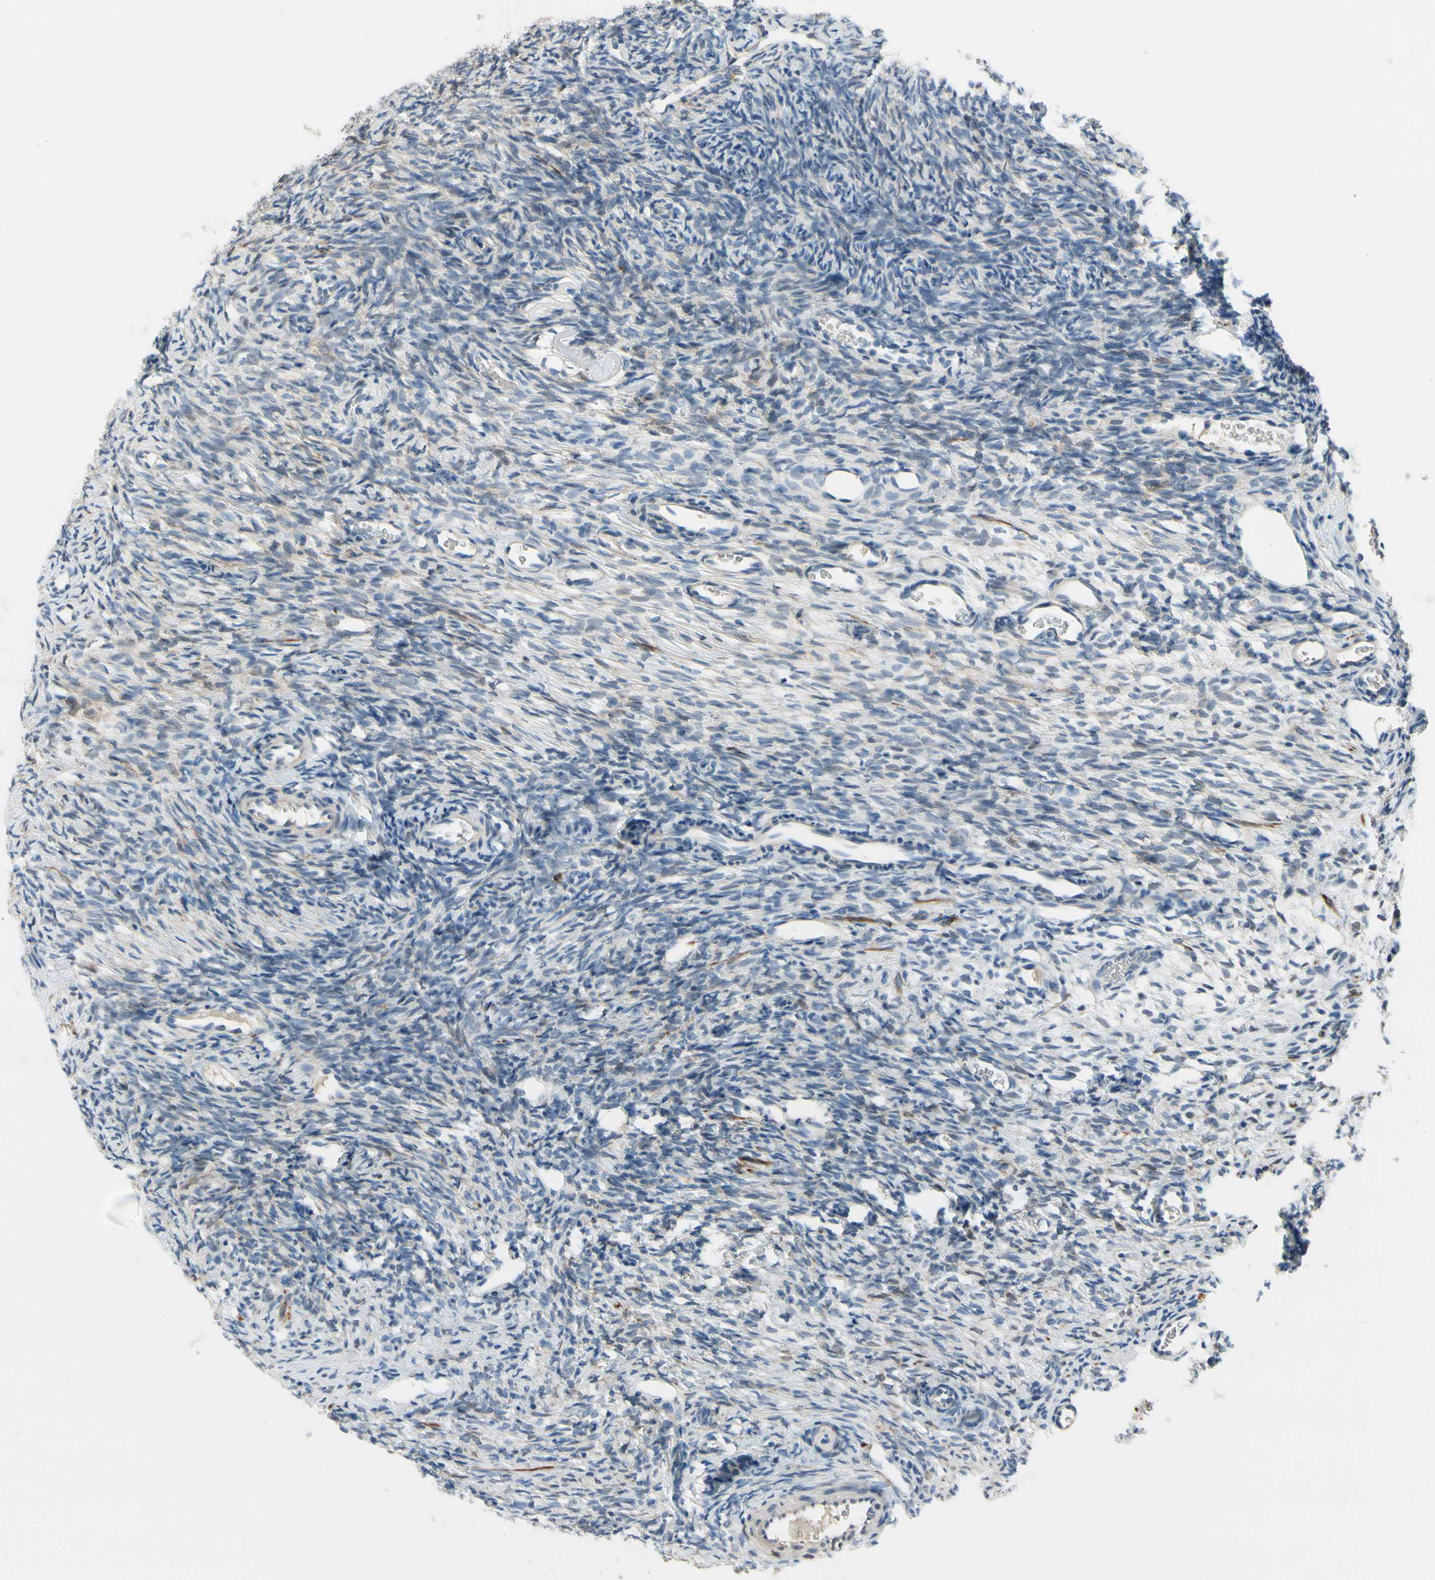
{"staining": {"intensity": "negative", "quantity": "none", "location": "none"}, "tissue": "ovary", "cell_type": "Follicle cells", "image_type": "normal", "snomed": [{"axis": "morphology", "description": "Normal tissue, NOS"}, {"axis": "topography", "description": "Ovary"}], "caption": "A high-resolution histopathology image shows immunohistochemistry (IHC) staining of unremarkable ovary, which demonstrates no significant positivity in follicle cells.", "gene": "SLC27A6", "patient": {"sex": "female", "age": 35}}